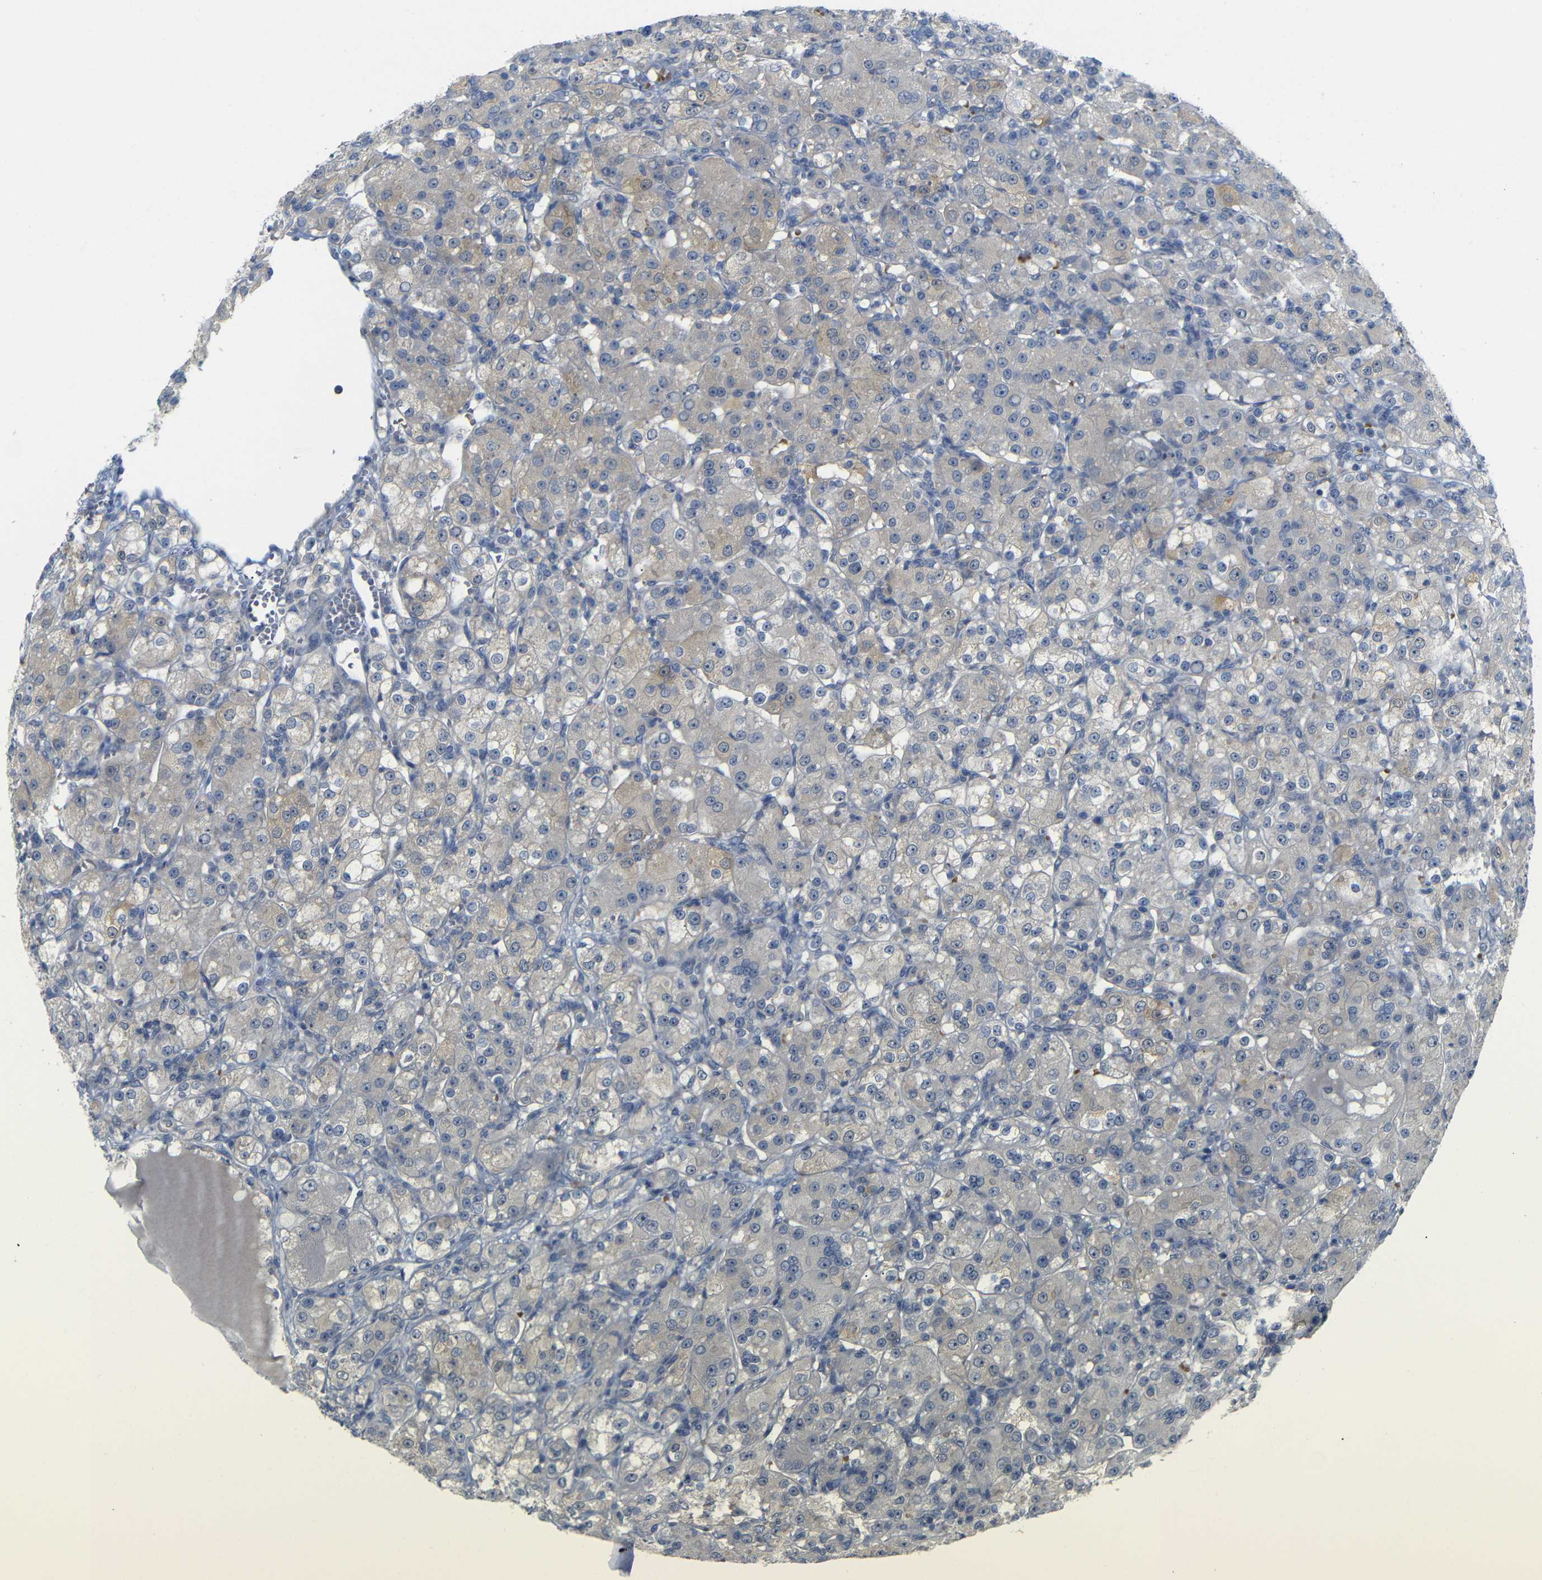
{"staining": {"intensity": "weak", "quantity": "<25%", "location": "cytoplasmic/membranous"}, "tissue": "renal cancer", "cell_type": "Tumor cells", "image_type": "cancer", "snomed": [{"axis": "morphology", "description": "Normal tissue, NOS"}, {"axis": "morphology", "description": "Adenocarcinoma, NOS"}, {"axis": "topography", "description": "Kidney"}], "caption": "DAB immunohistochemical staining of human renal cancer (adenocarcinoma) shows no significant positivity in tumor cells.", "gene": "TBC1D32", "patient": {"sex": "male", "age": 61}}